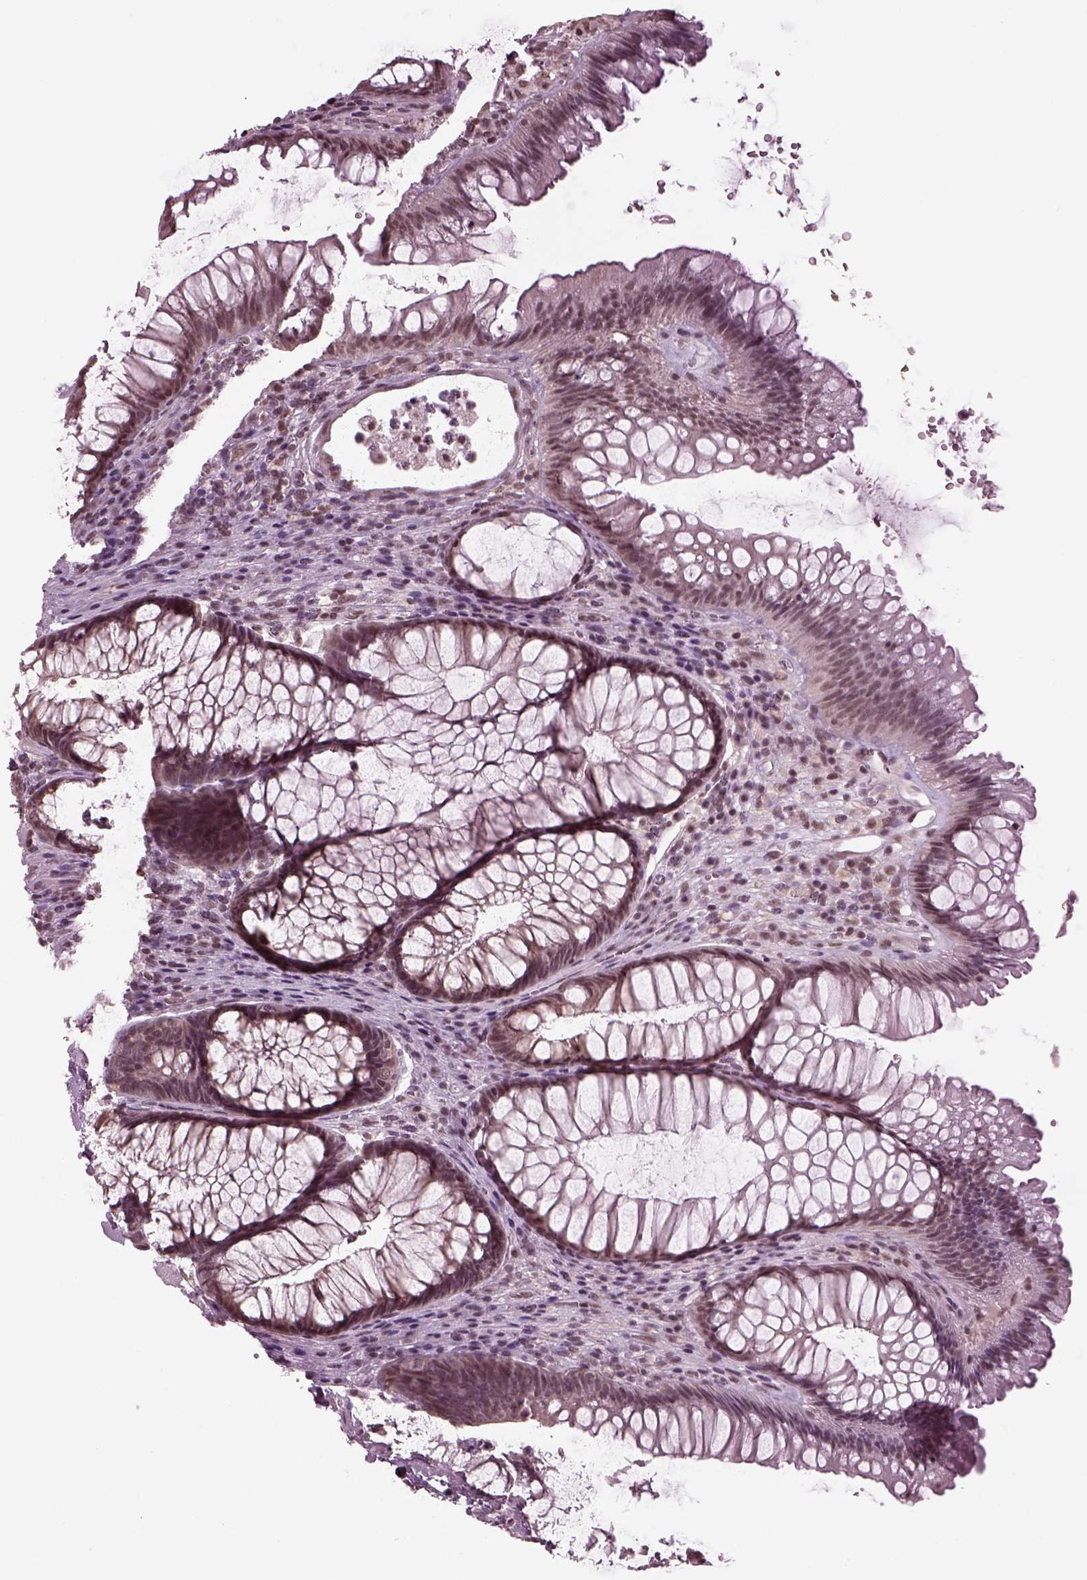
{"staining": {"intensity": "weak", "quantity": "25%-75%", "location": "cytoplasmic/membranous,nuclear"}, "tissue": "rectum", "cell_type": "Glandular cells", "image_type": "normal", "snomed": [{"axis": "morphology", "description": "Normal tissue, NOS"}, {"axis": "topography", "description": "Smooth muscle"}, {"axis": "topography", "description": "Rectum"}], "caption": "Protein analysis of normal rectum reveals weak cytoplasmic/membranous,nuclear expression in about 25%-75% of glandular cells.", "gene": "RUVBL2", "patient": {"sex": "male", "age": 53}}